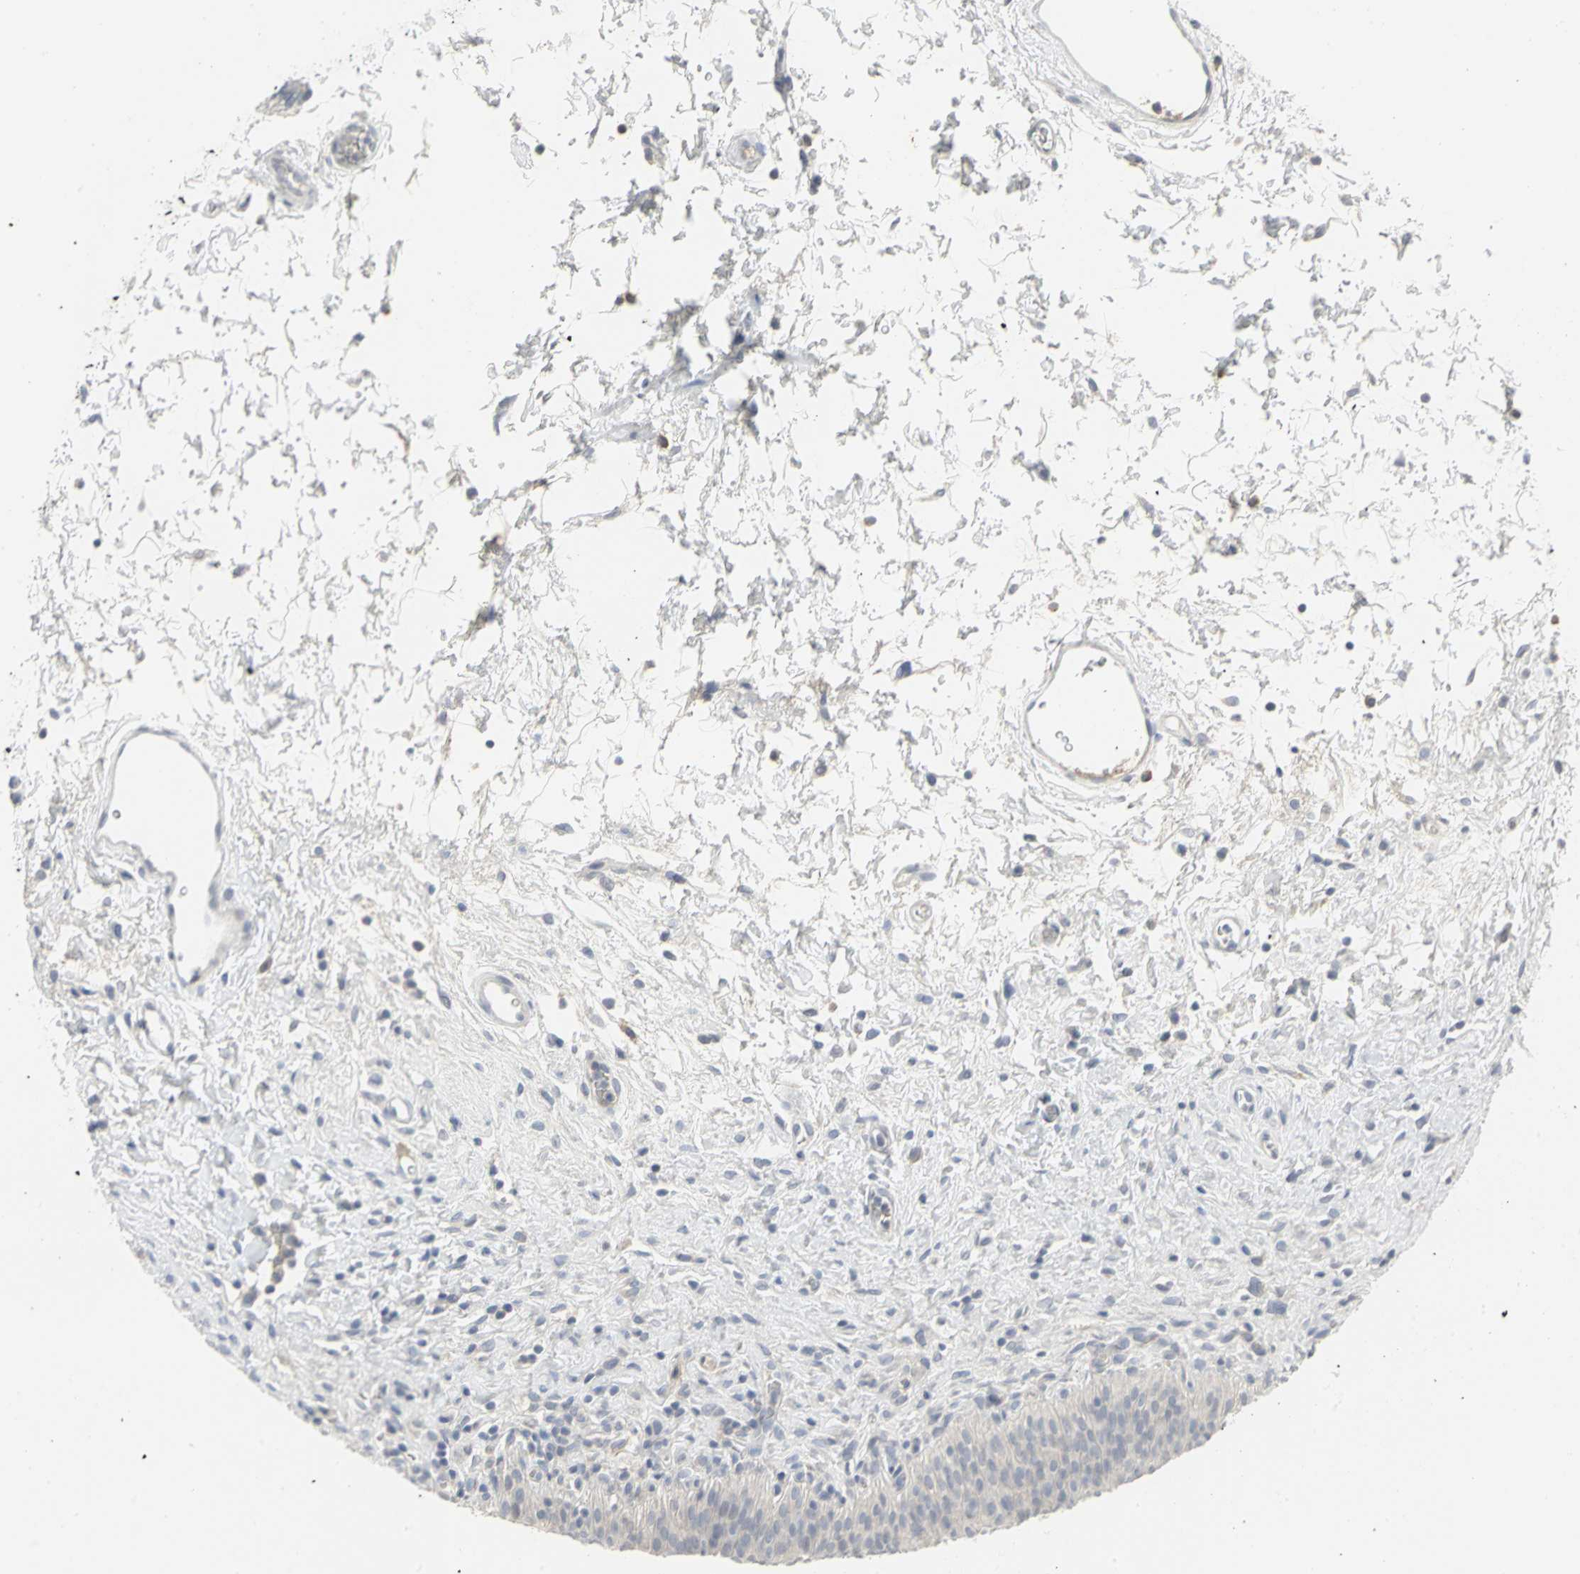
{"staining": {"intensity": "weak", "quantity": "<25%", "location": "cytoplasmic/membranous,nuclear"}, "tissue": "urinary bladder", "cell_type": "Urothelial cells", "image_type": "normal", "snomed": [{"axis": "morphology", "description": "Normal tissue, NOS"}, {"axis": "topography", "description": "Urinary bladder"}], "caption": "The micrograph exhibits no staining of urothelial cells in normal urinary bladder. The staining is performed using DAB brown chromogen with nuclei counter-stained in using hematoxylin.", "gene": "ZIC1", "patient": {"sex": "male", "age": 51}}